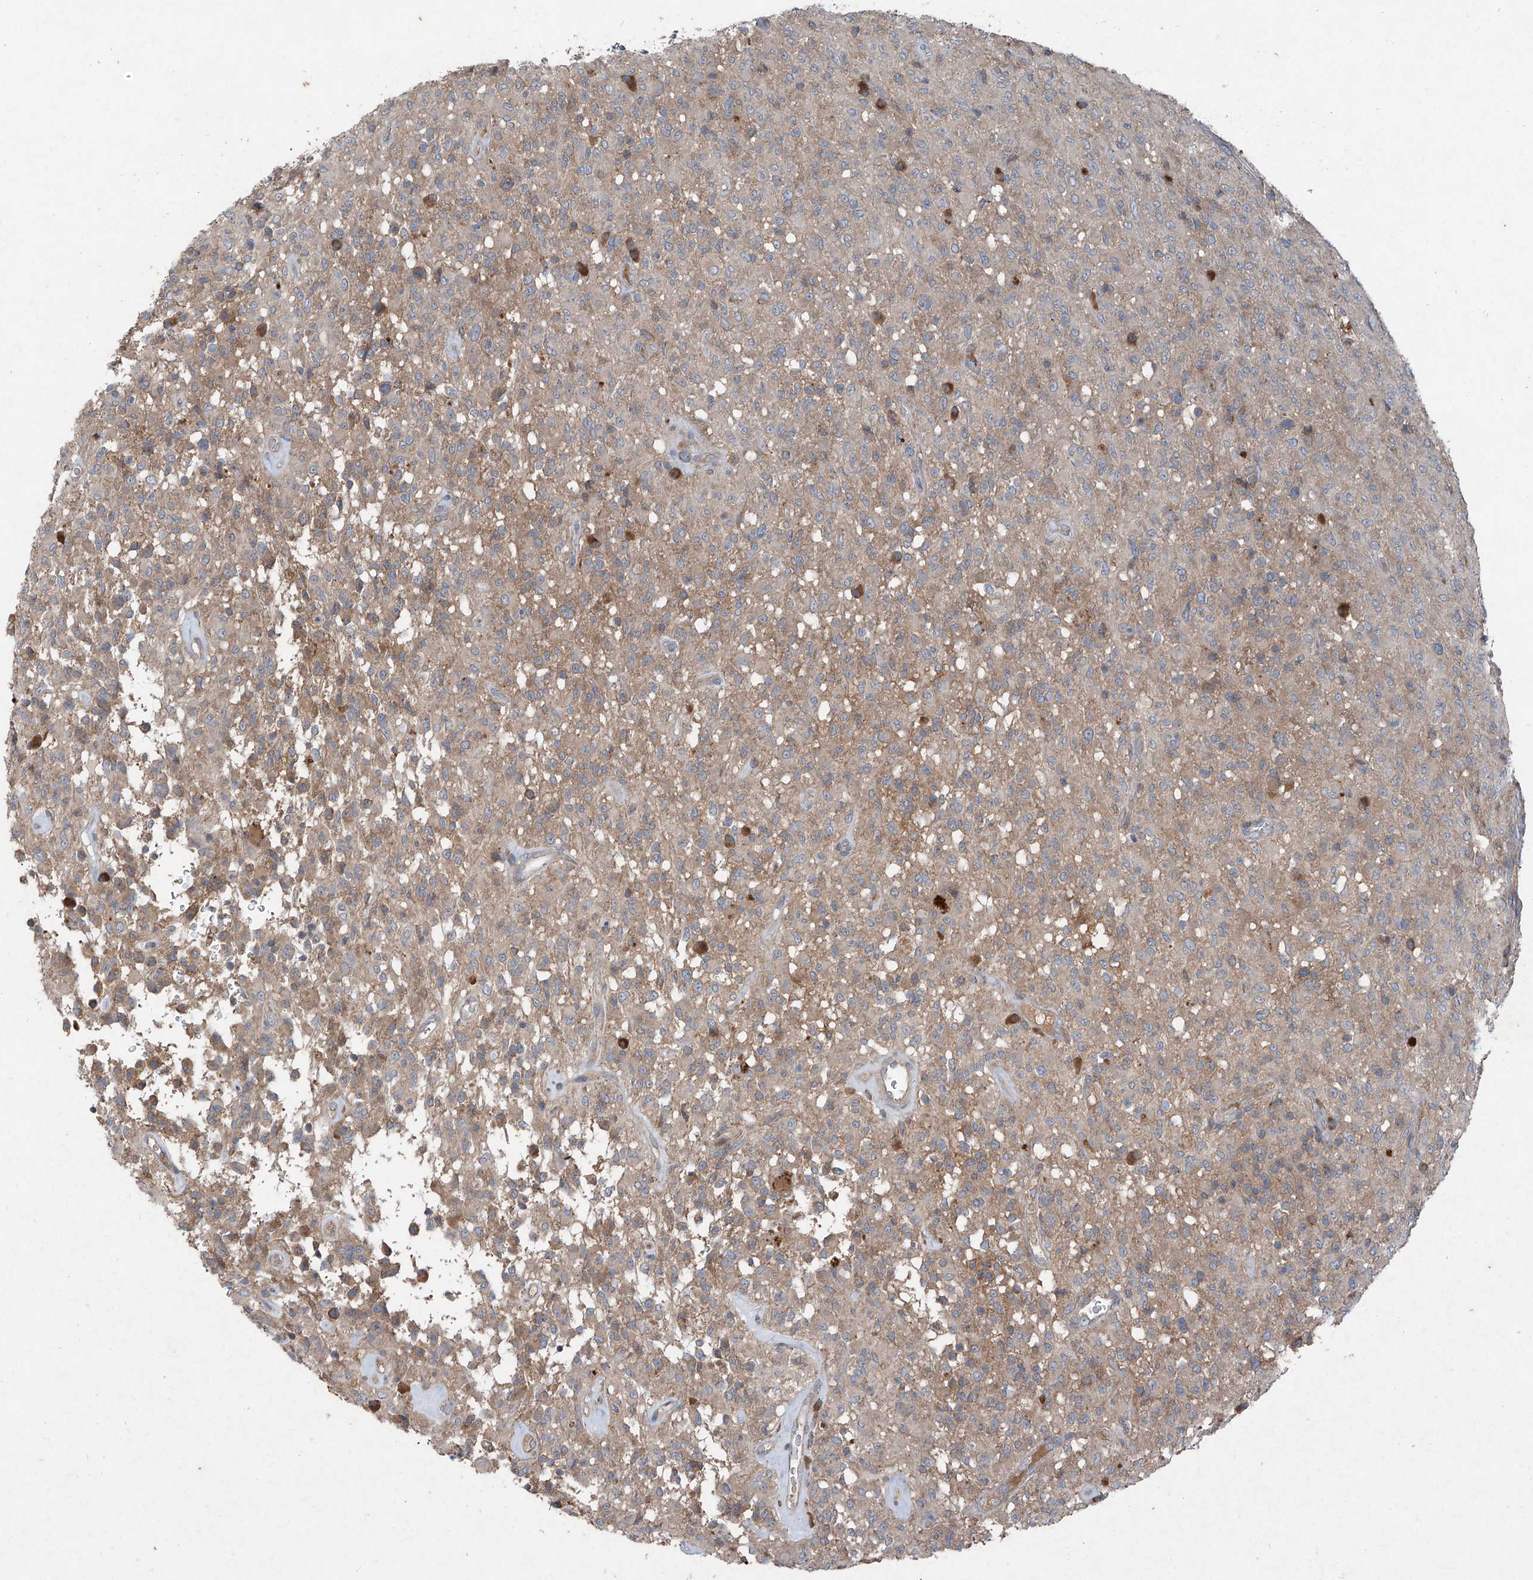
{"staining": {"intensity": "negative", "quantity": "none", "location": "none"}, "tissue": "glioma", "cell_type": "Tumor cells", "image_type": "cancer", "snomed": [{"axis": "morphology", "description": "Glioma, malignant, High grade"}, {"axis": "topography", "description": "Brain"}], "caption": "There is no significant expression in tumor cells of high-grade glioma (malignant).", "gene": "FOXRED2", "patient": {"sex": "female", "age": 57}}